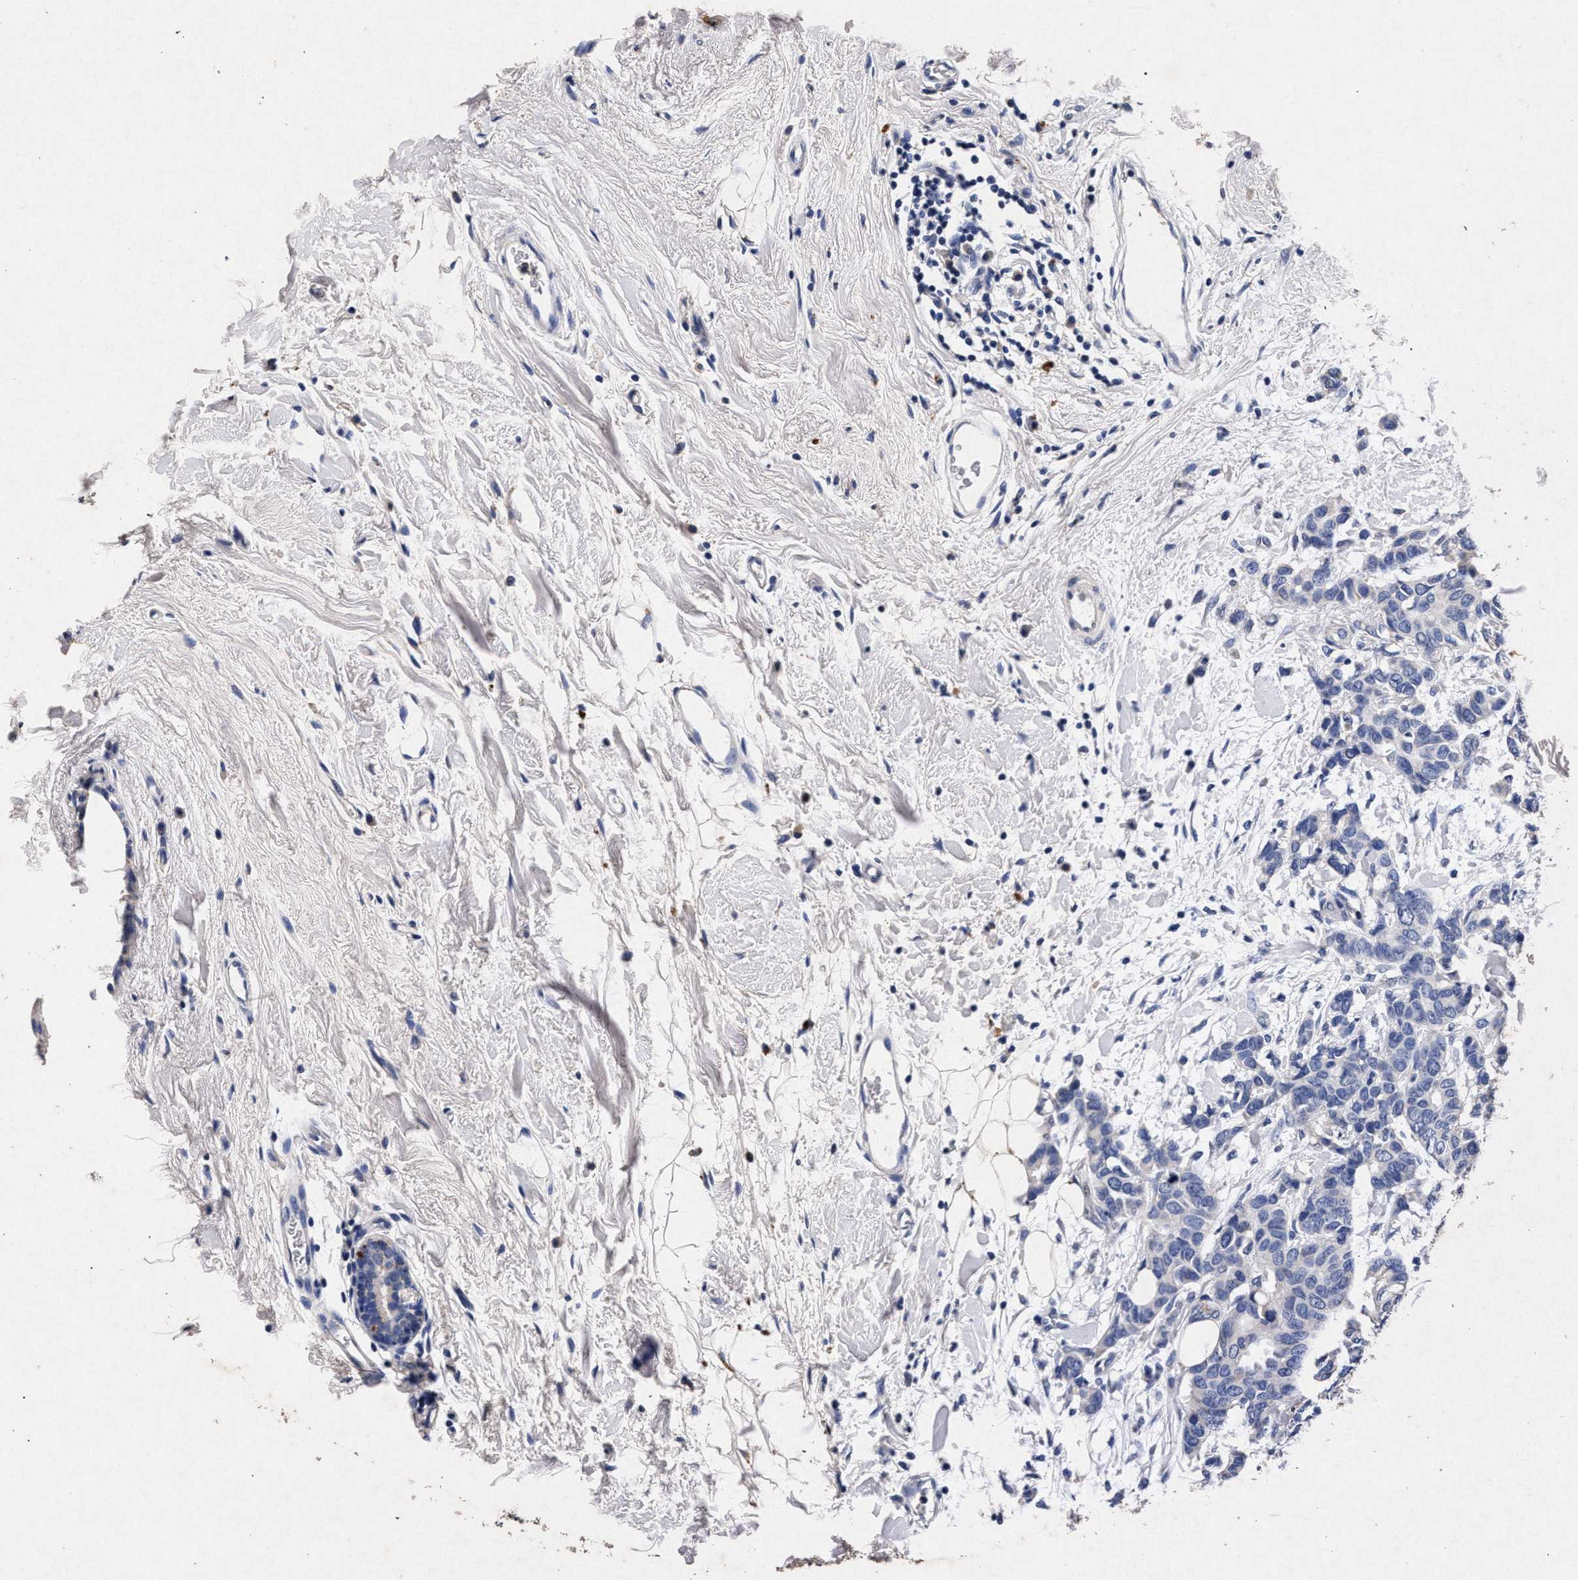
{"staining": {"intensity": "negative", "quantity": "none", "location": "none"}, "tissue": "breast cancer", "cell_type": "Tumor cells", "image_type": "cancer", "snomed": [{"axis": "morphology", "description": "Duct carcinoma"}, {"axis": "topography", "description": "Breast"}], "caption": "Breast cancer was stained to show a protein in brown. There is no significant positivity in tumor cells. (Immunohistochemistry, brightfield microscopy, high magnification).", "gene": "ATP1A2", "patient": {"sex": "female", "age": 87}}